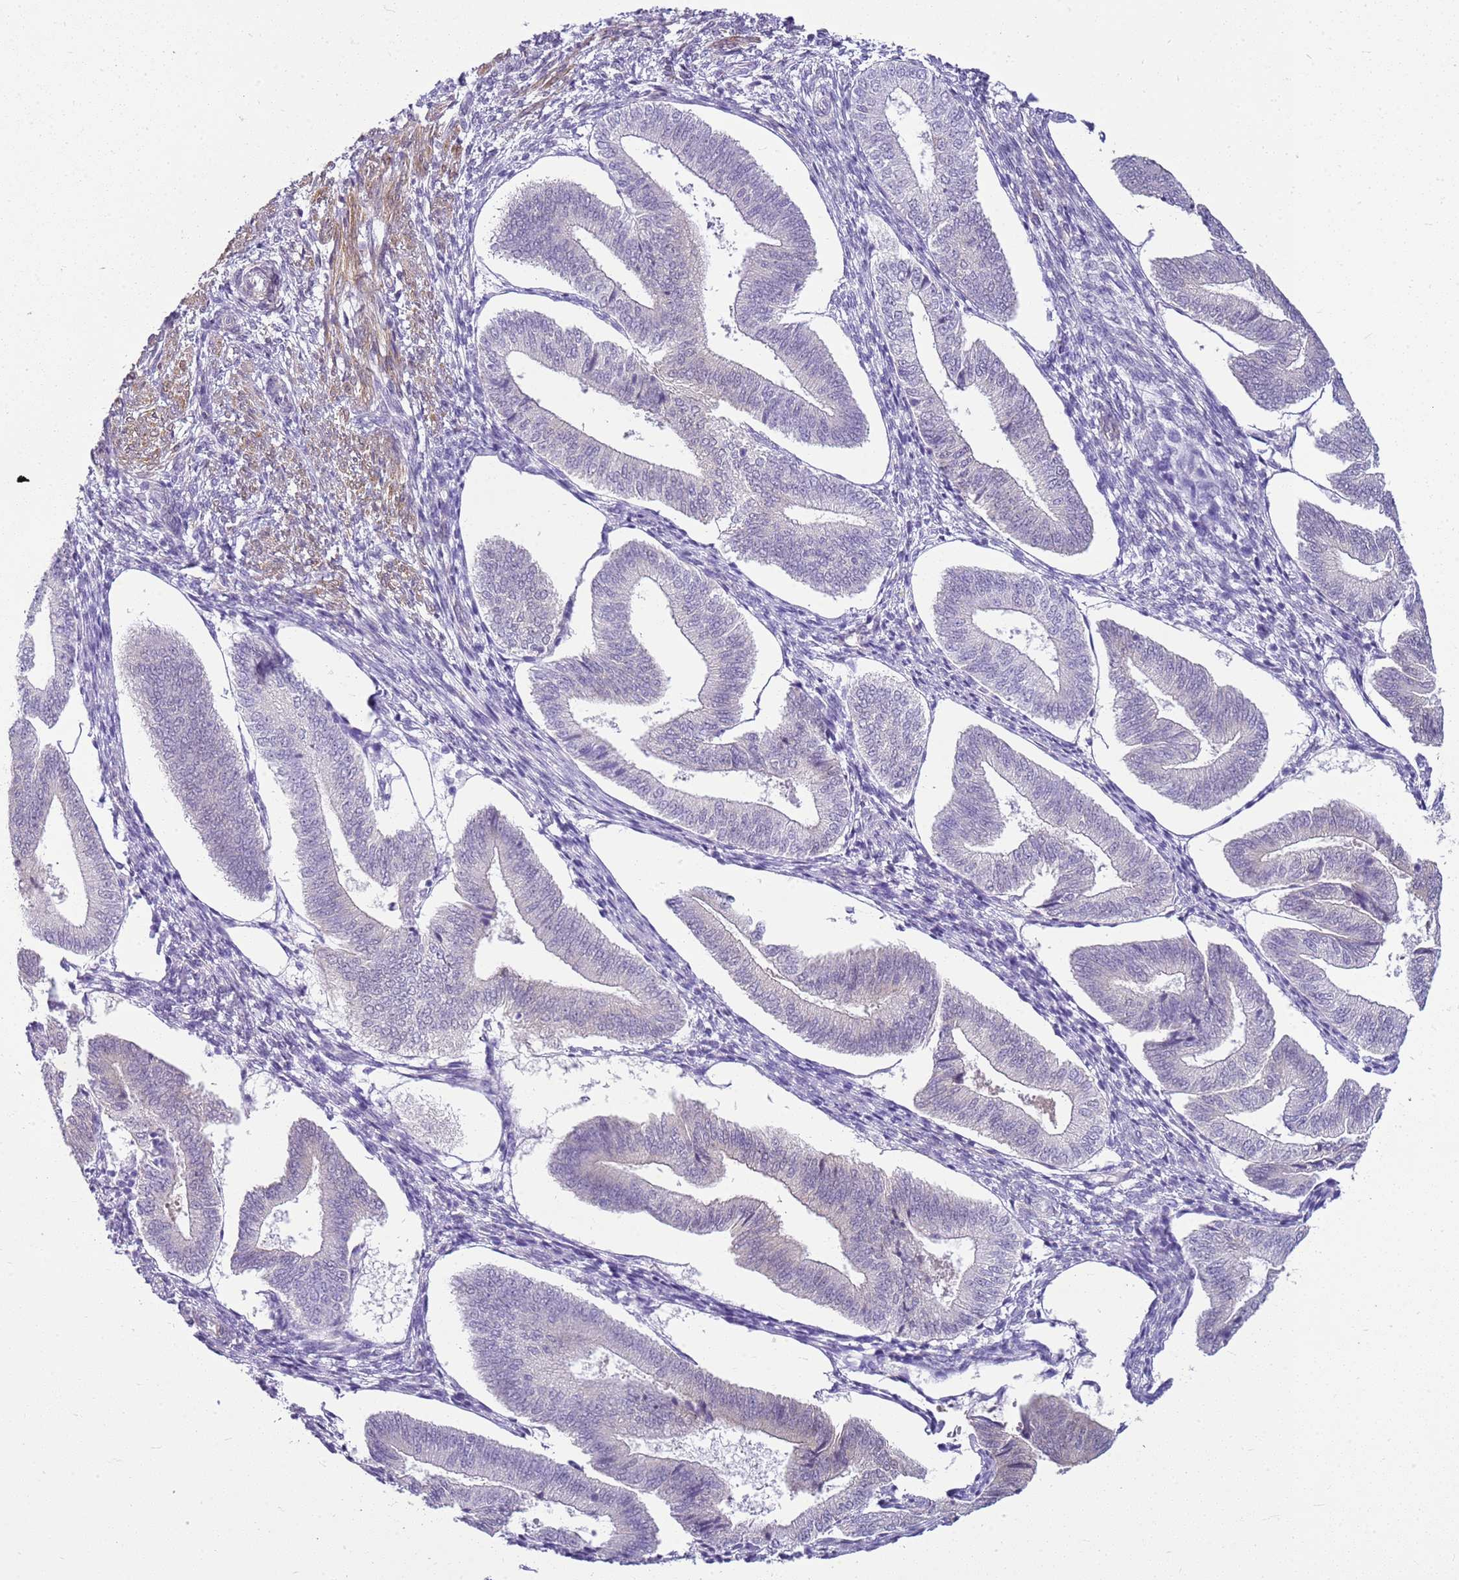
{"staining": {"intensity": "negative", "quantity": "none", "location": "none"}, "tissue": "endometrium", "cell_type": "Cells in endometrial stroma", "image_type": "normal", "snomed": [{"axis": "morphology", "description": "Normal tissue, NOS"}, {"axis": "topography", "description": "Endometrium"}], "caption": "This is a micrograph of IHC staining of normal endometrium, which shows no expression in cells in endometrial stroma.", "gene": "HSPB1", "patient": {"sex": "female", "age": 34}}